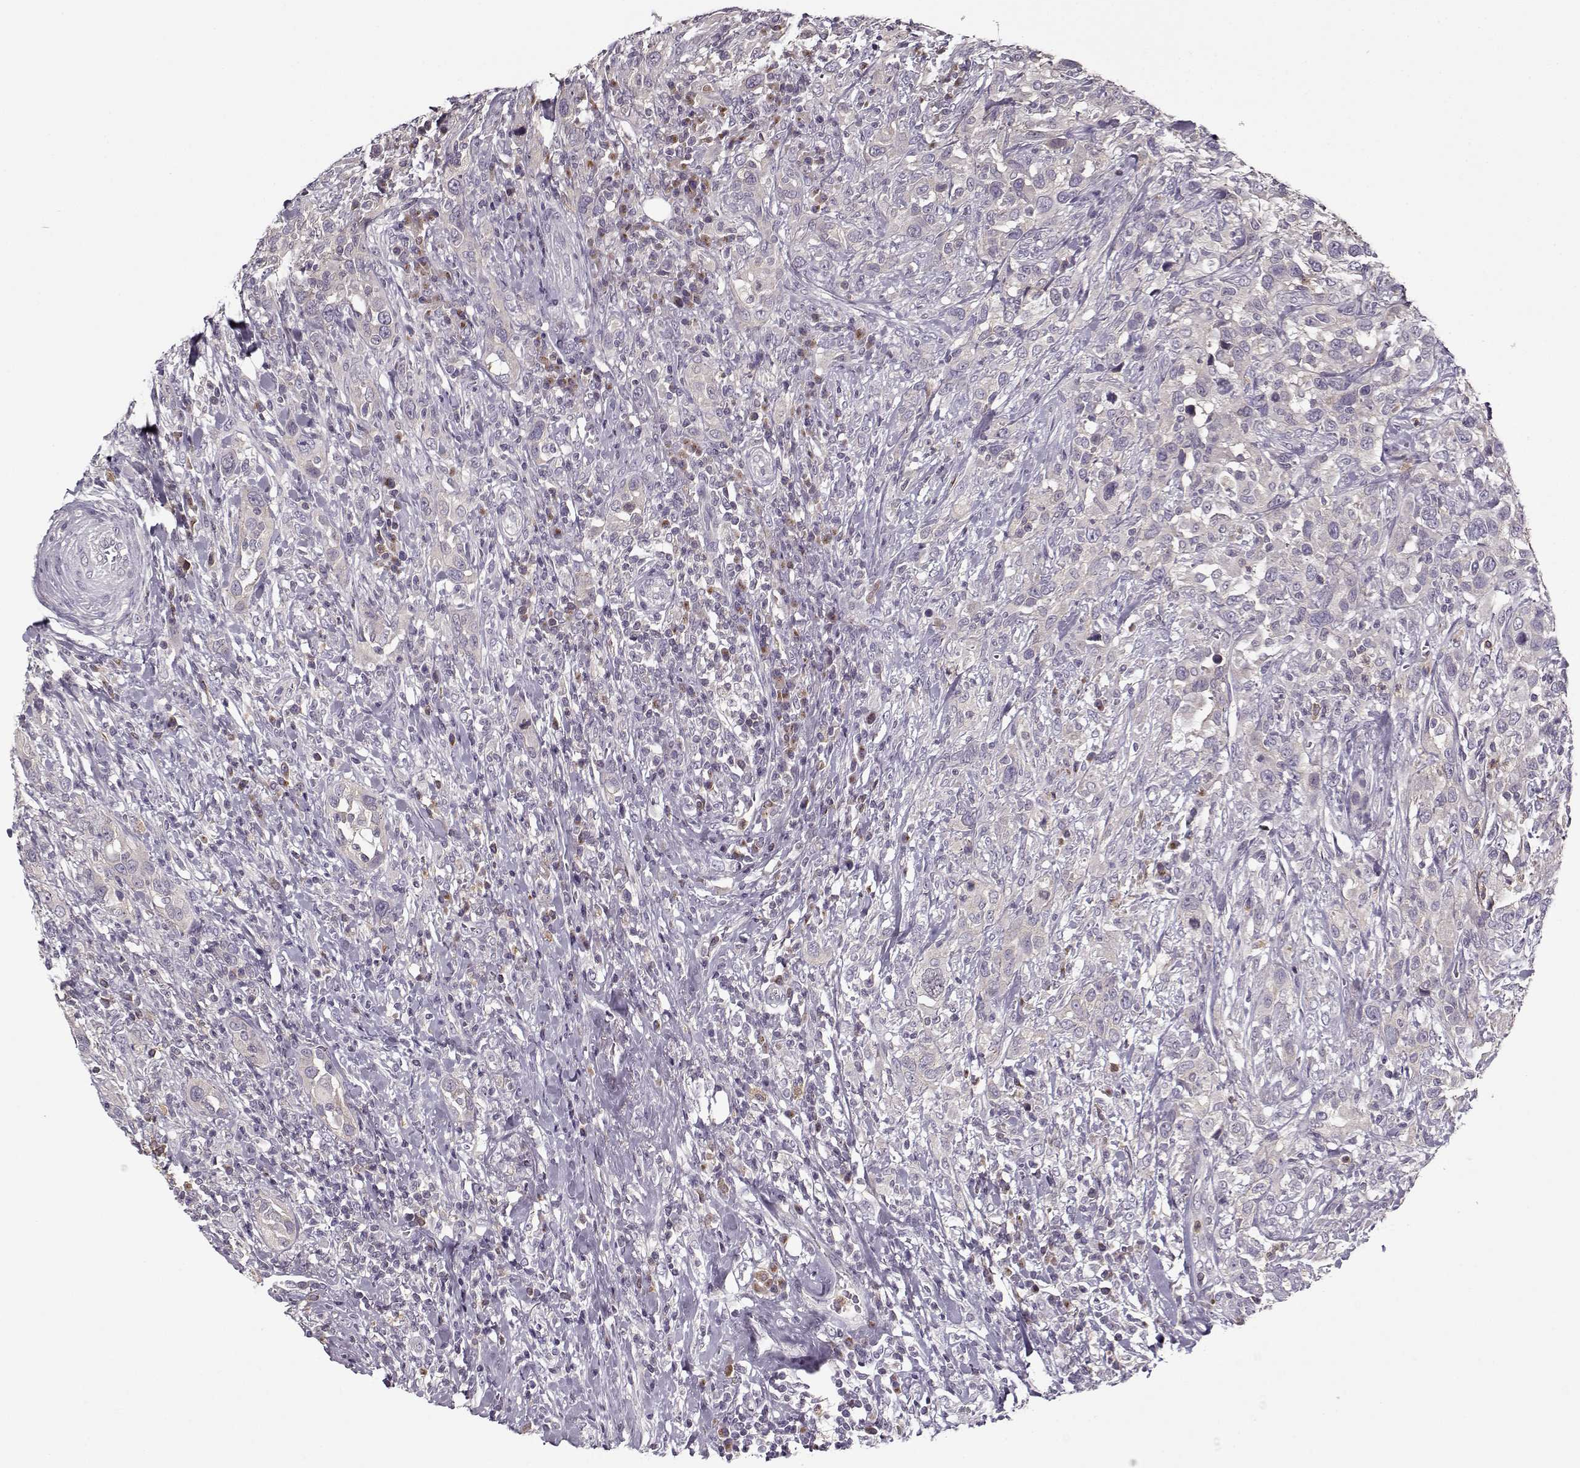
{"staining": {"intensity": "negative", "quantity": "none", "location": "none"}, "tissue": "urothelial cancer", "cell_type": "Tumor cells", "image_type": "cancer", "snomed": [{"axis": "morphology", "description": "Urothelial carcinoma, NOS"}, {"axis": "morphology", "description": "Urothelial carcinoma, High grade"}, {"axis": "topography", "description": "Urinary bladder"}], "caption": "DAB (3,3'-diaminobenzidine) immunohistochemical staining of urothelial cancer displays no significant positivity in tumor cells.", "gene": "UNC13D", "patient": {"sex": "female", "age": 64}}